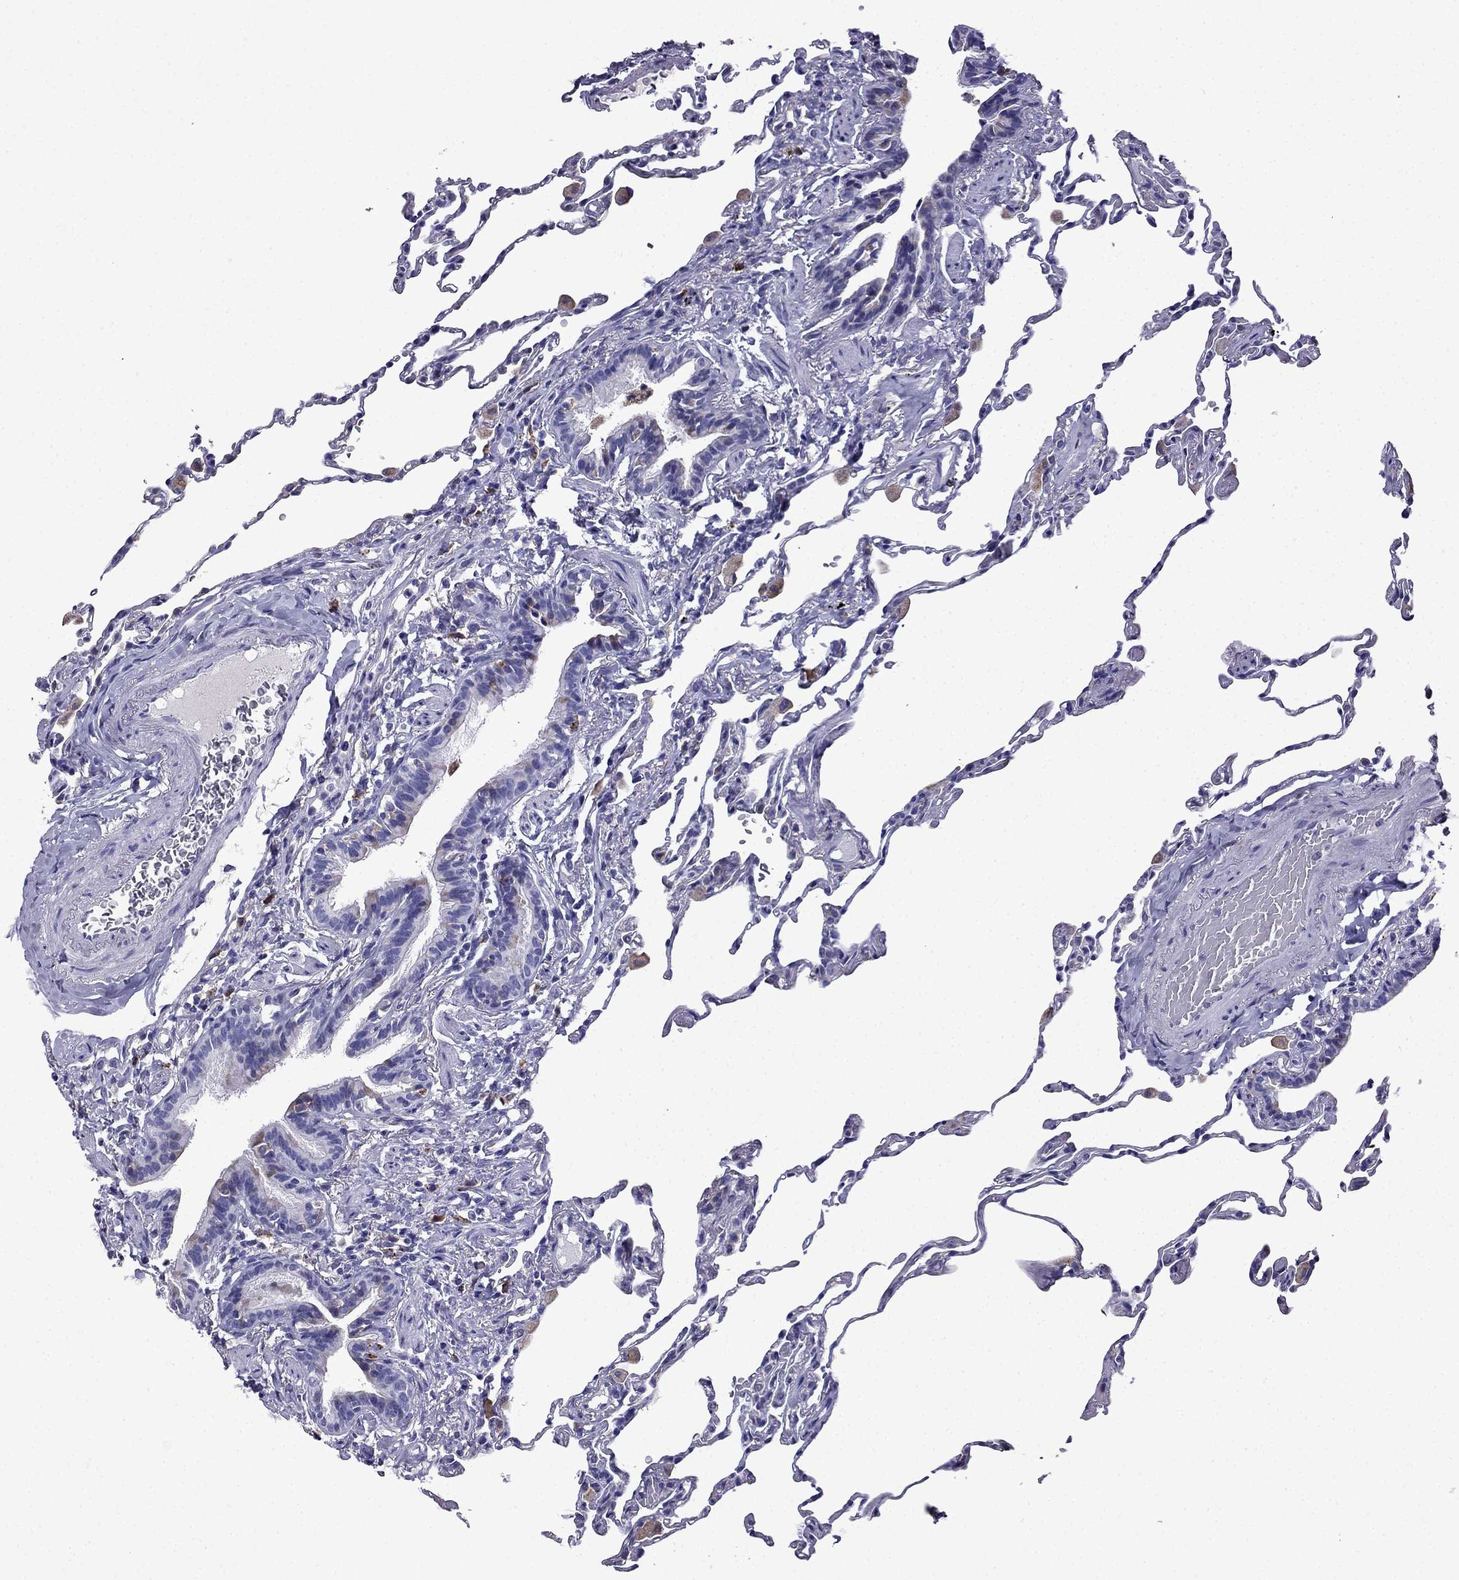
{"staining": {"intensity": "negative", "quantity": "none", "location": "none"}, "tissue": "lung", "cell_type": "Alveolar cells", "image_type": "normal", "snomed": [{"axis": "morphology", "description": "Normal tissue, NOS"}, {"axis": "topography", "description": "Lung"}], "caption": "The micrograph reveals no significant staining in alveolar cells of lung.", "gene": "TSSK4", "patient": {"sex": "female", "age": 57}}